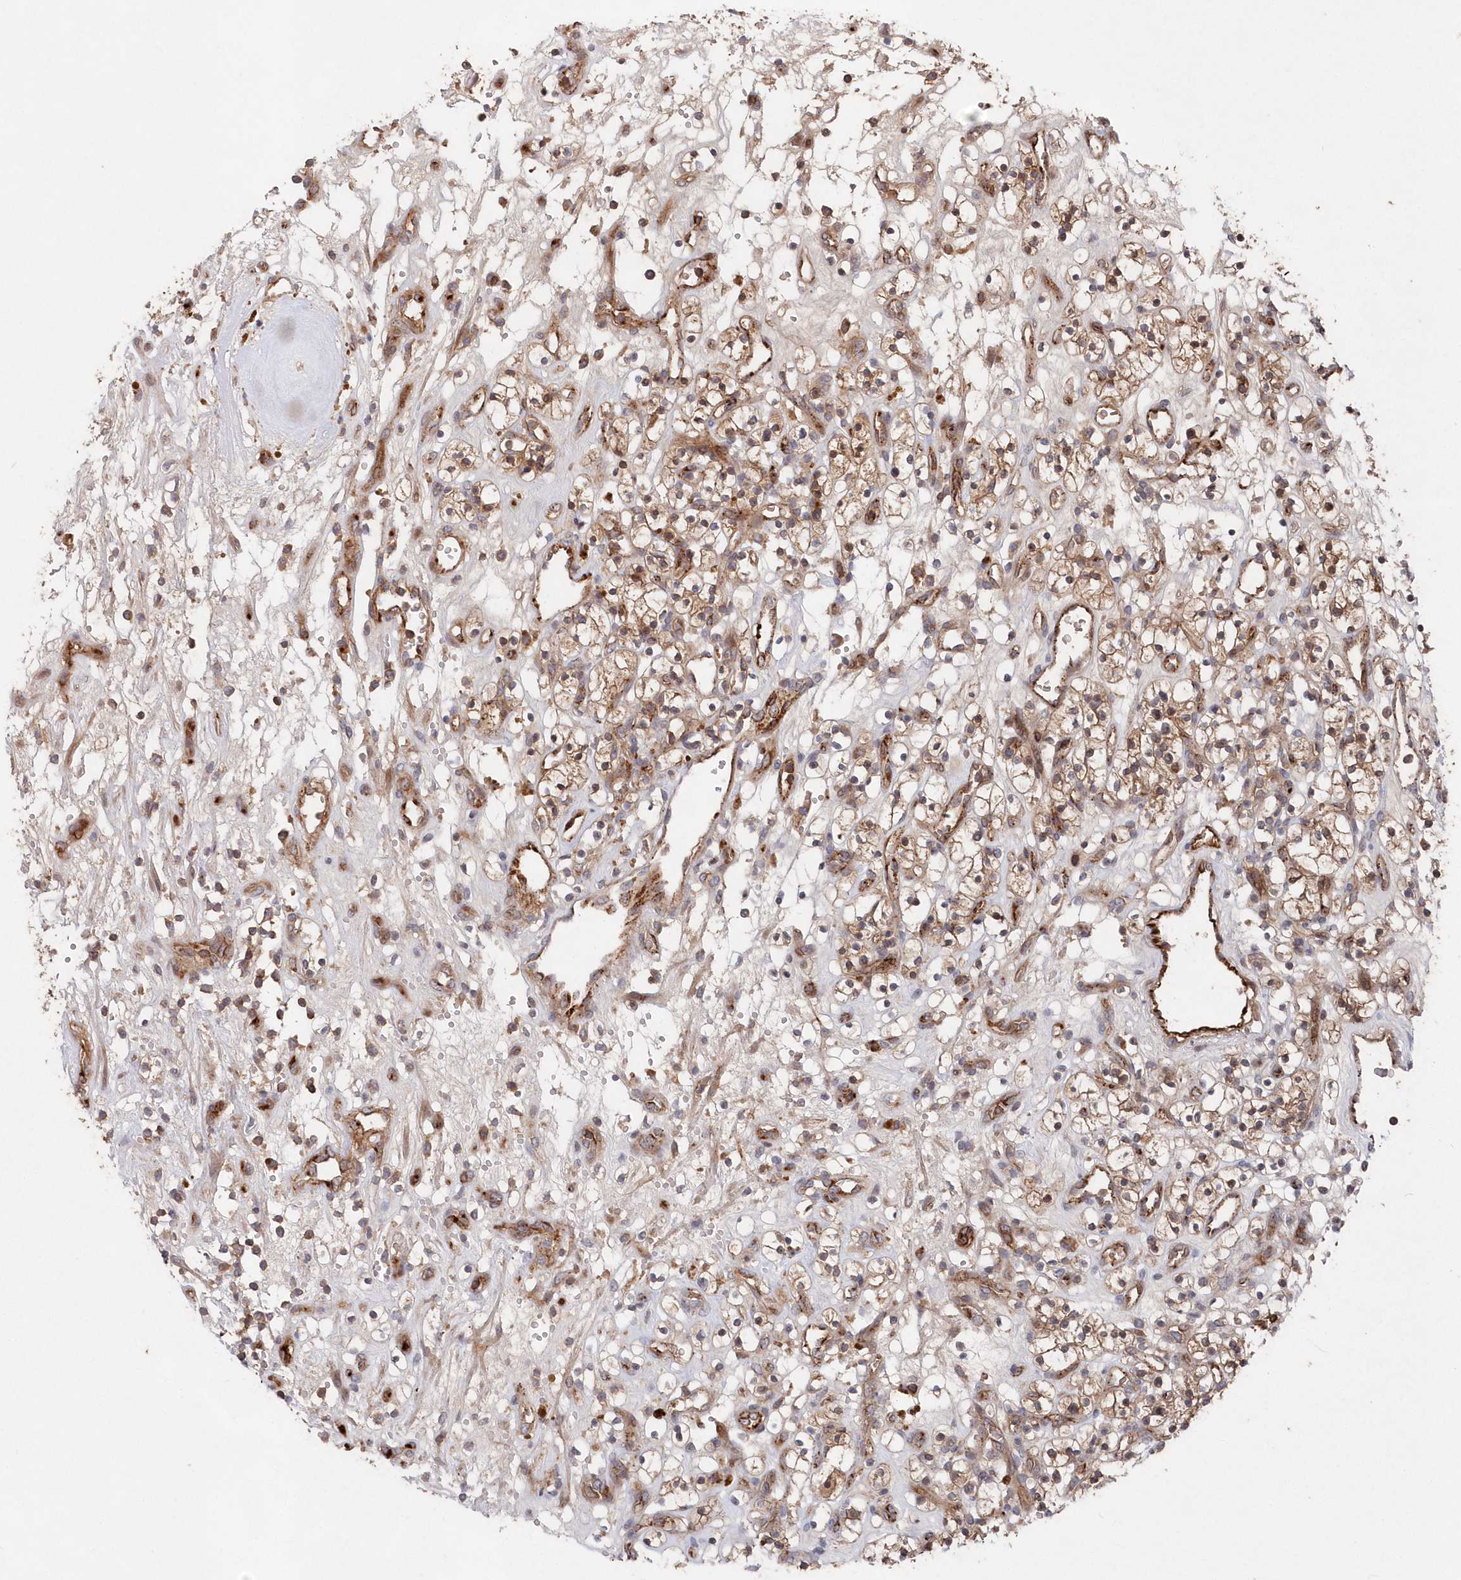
{"staining": {"intensity": "moderate", "quantity": ">75%", "location": "cytoplasmic/membranous"}, "tissue": "renal cancer", "cell_type": "Tumor cells", "image_type": "cancer", "snomed": [{"axis": "morphology", "description": "Adenocarcinoma, NOS"}, {"axis": "topography", "description": "Kidney"}], "caption": "Brown immunohistochemical staining in renal cancer displays moderate cytoplasmic/membranous staining in about >75% of tumor cells.", "gene": "ABHD14B", "patient": {"sex": "female", "age": 57}}